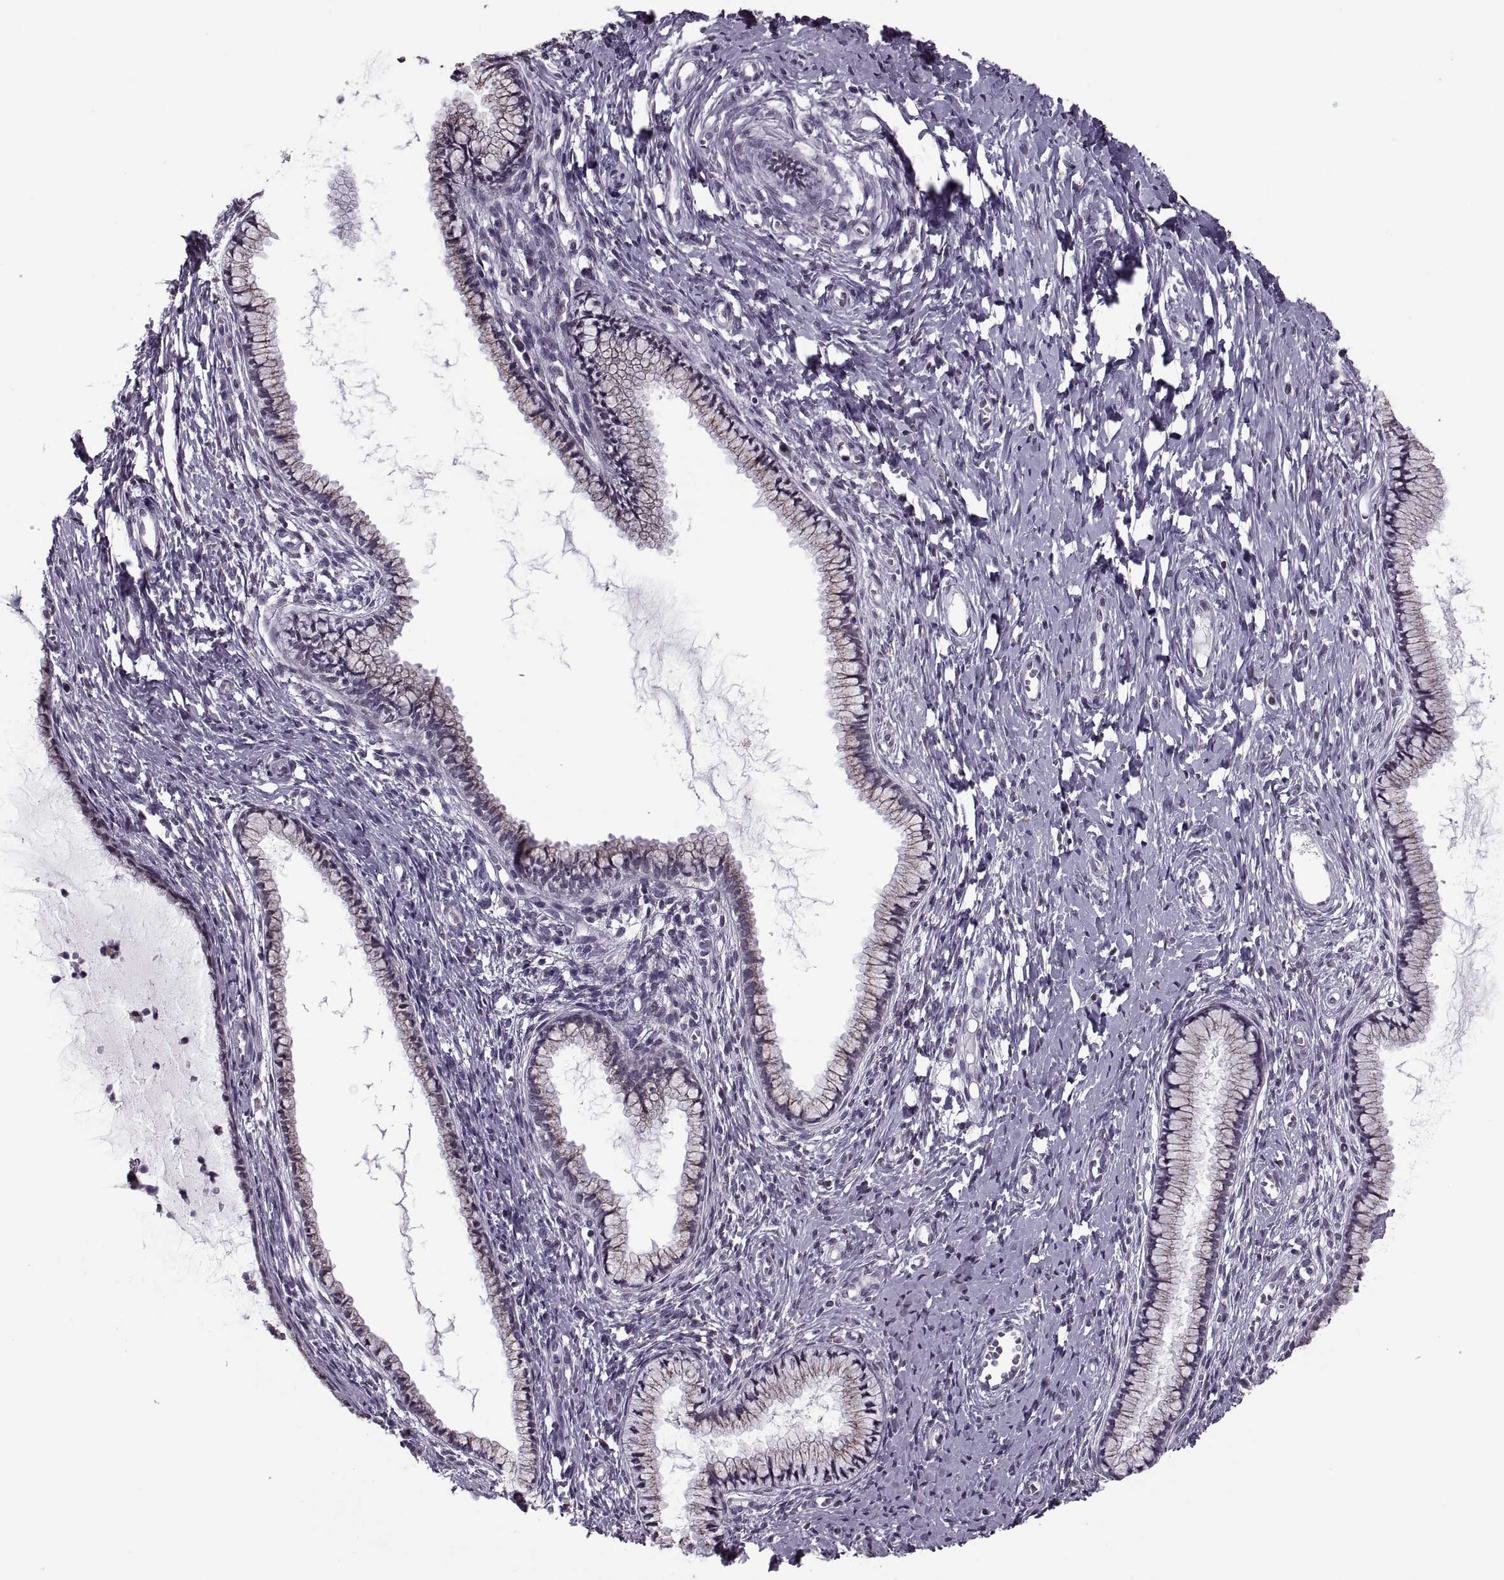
{"staining": {"intensity": "weak", "quantity": "<25%", "location": "cytoplasmic/membranous"}, "tissue": "cervix", "cell_type": "Glandular cells", "image_type": "normal", "snomed": [{"axis": "morphology", "description": "Normal tissue, NOS"}, {"axis": "topography", "description": "Cervix"}], "caption": "Cervix stained for a protein using IHC reveals no positivity glandular cells.", "gene": "PRSS37", "patient": {"sex": "female", "age": 40}}